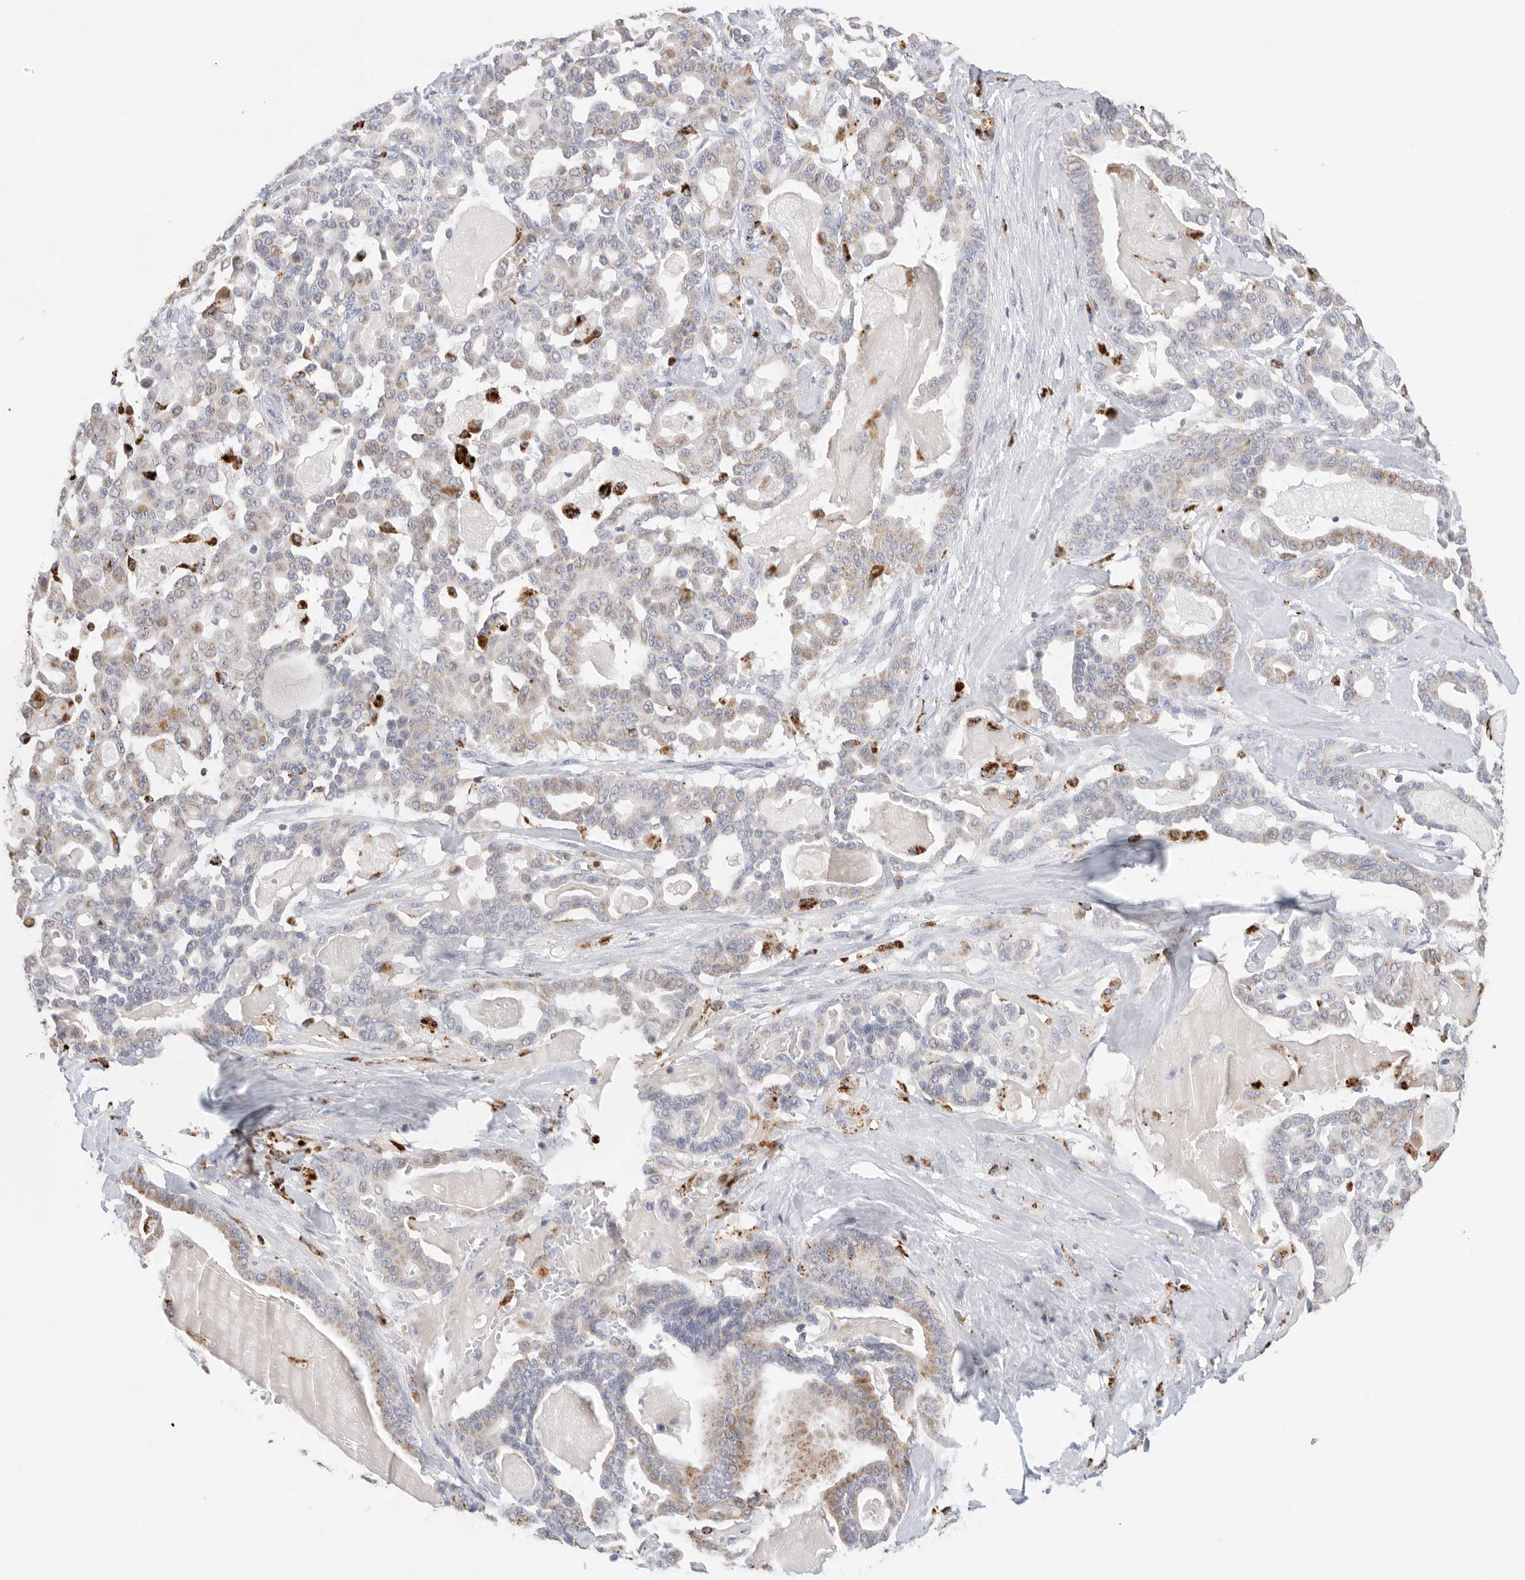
{"staining": {"intensity": "weak", "quantity": "25%-75%", "location": "cytoplasmic/membranous"}, "tissue": "pancreatic cancer", "cell_type": "Tumor cells", "image_type": "cancer", "snomed": [{"axis": "morphology", "description": "Adenocarcinoma, NOS"}, {"axis": "topography", "description": "Pancreas"}], "caption": "The immunohistochemical stain labels weak cytoplasmic/membranous positivity in tumor cells of pancreatic adenocarcinoma tissue.", "gene": "GGH", "patient": {"sex": "male", "age": 63}}